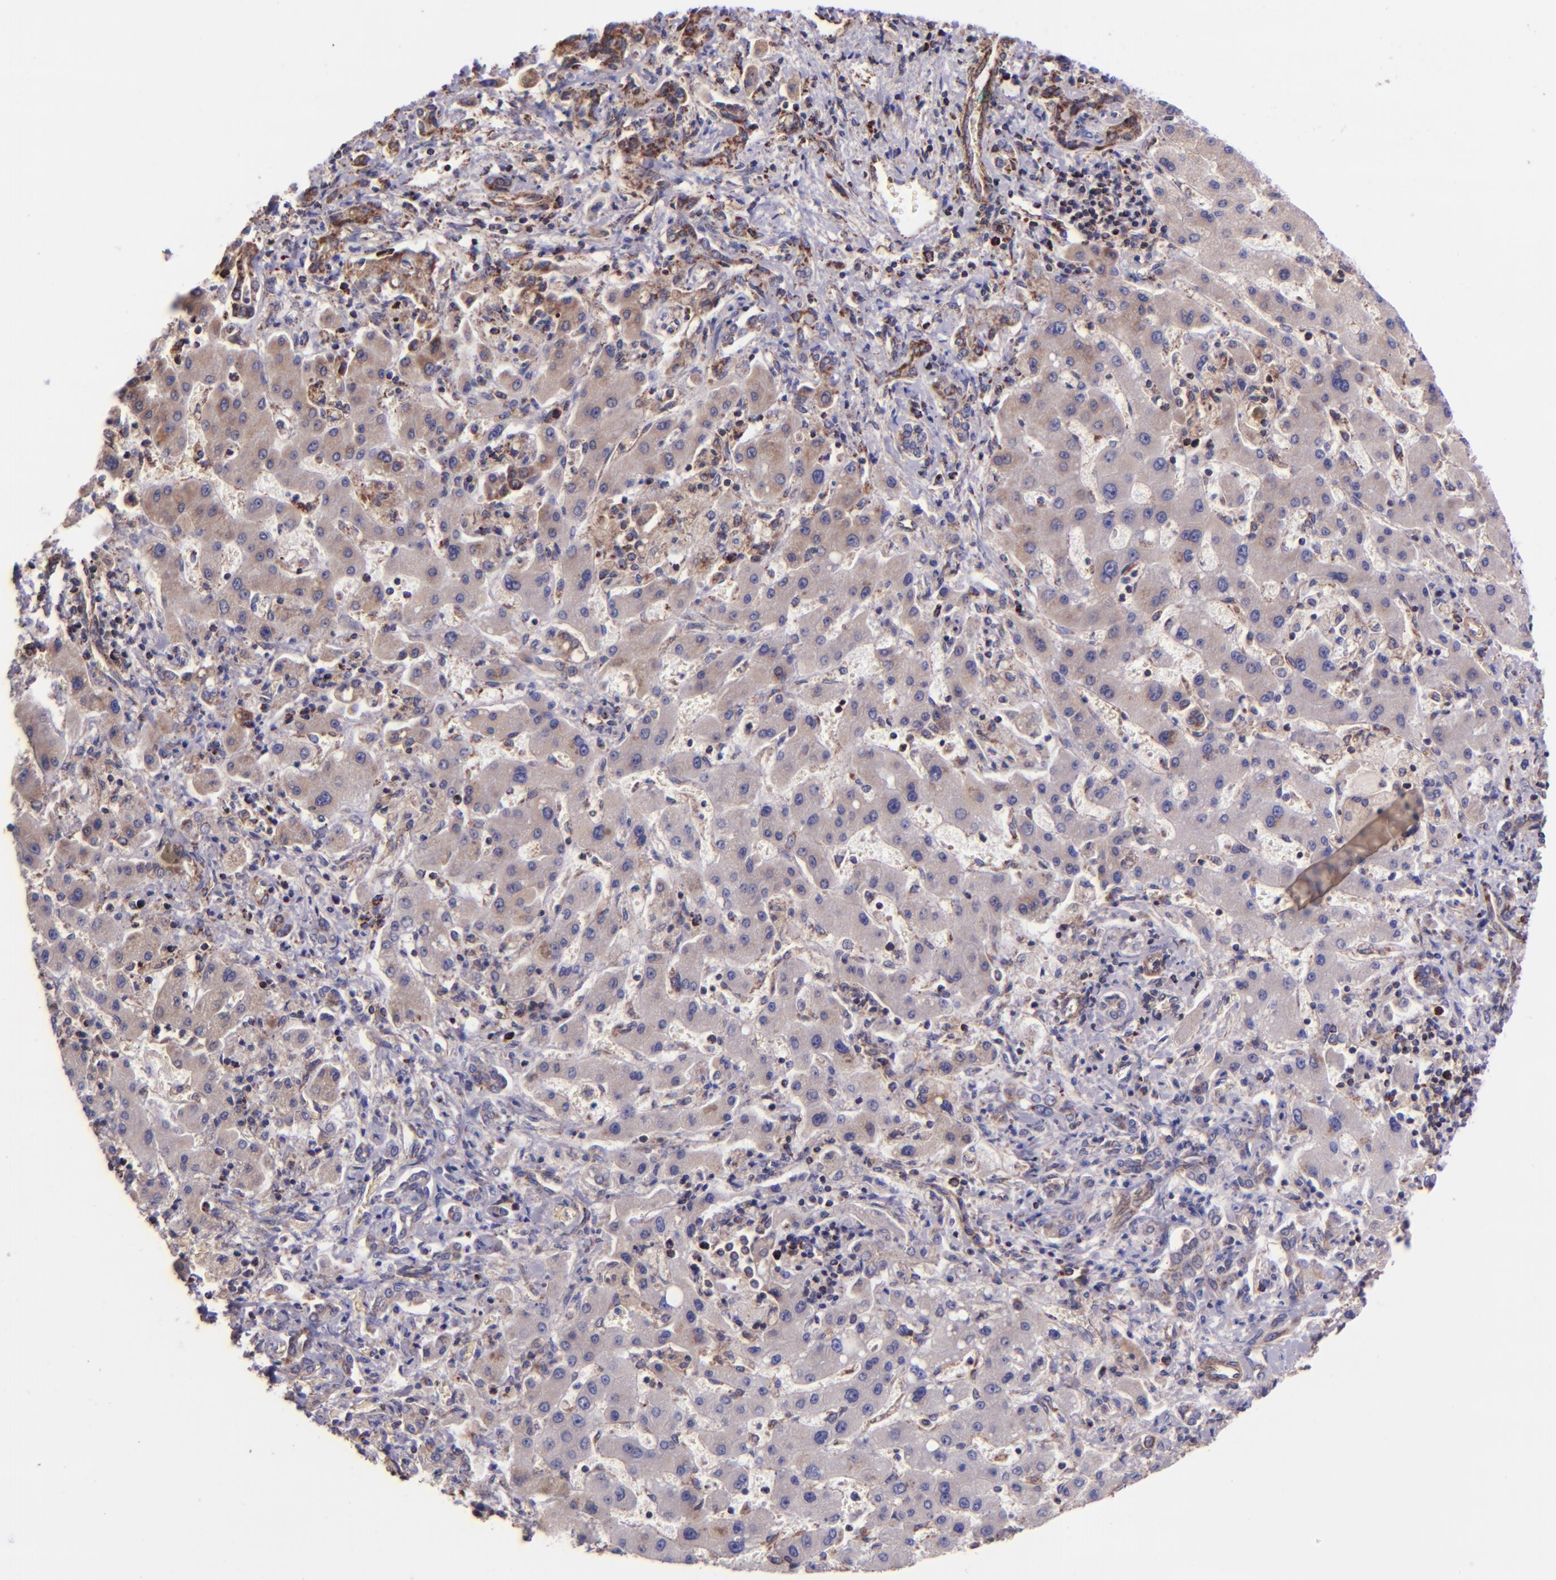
{"staining": {"intensity": "weak", "quantity": ">75%", "location": "cytoplasmic/membranous"}, "tissue": "liver cancer", "cell_type": "Tumor cells", "image_type": "cancer", "snomed": [{"axis": "morphology", "description": "Cholangiocarcinoma"}, {"axis": "topography", "description": "Liver"}], "caption": "The histopathology image displays staining of liver cholangiocarcinoma, revealing weak cytoplasmic/membranous protein staining (brown color) within tumor cells.", "gene": "IDH3G", "patient": {"sex": "male", "age": 50}}